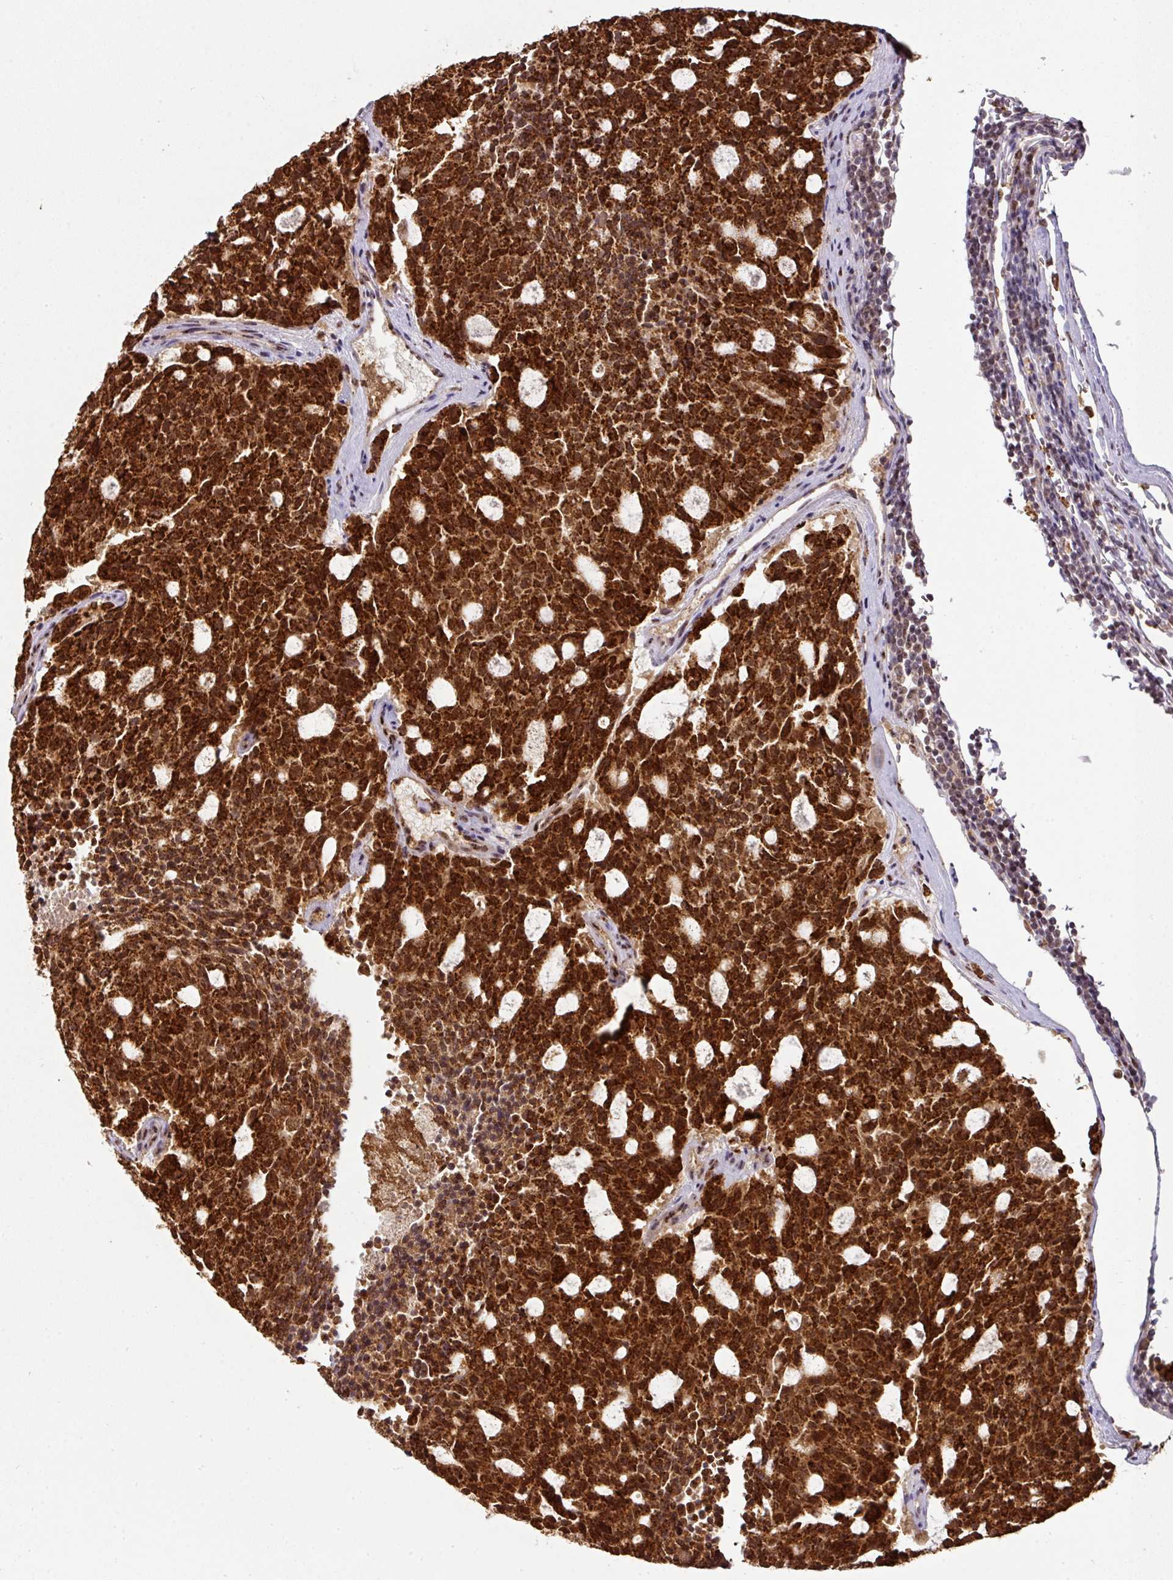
{"staining": {"intensity": "strong", "quantity": ">75%", "location": "cytoplasmic/membranous,nuclear"}, "tissue": "carcinoid", "cell_type": "Tumor cells", "image_type": "cancer", "snomed": [{"axis": "morphology", "description": "Carcinoid, malignant, NOS"}, {"axis": "topography", "description": "Pancreas"}], "caption": "Human carcinoid (malignant) stained for a protein (brown) demonstrates strong cytoplasmic/membranous and nuclear positive expression in approximately >75% of tumor cells.", "gene": "RANBP9", "patient": {"sex": "female", "age": 54}}